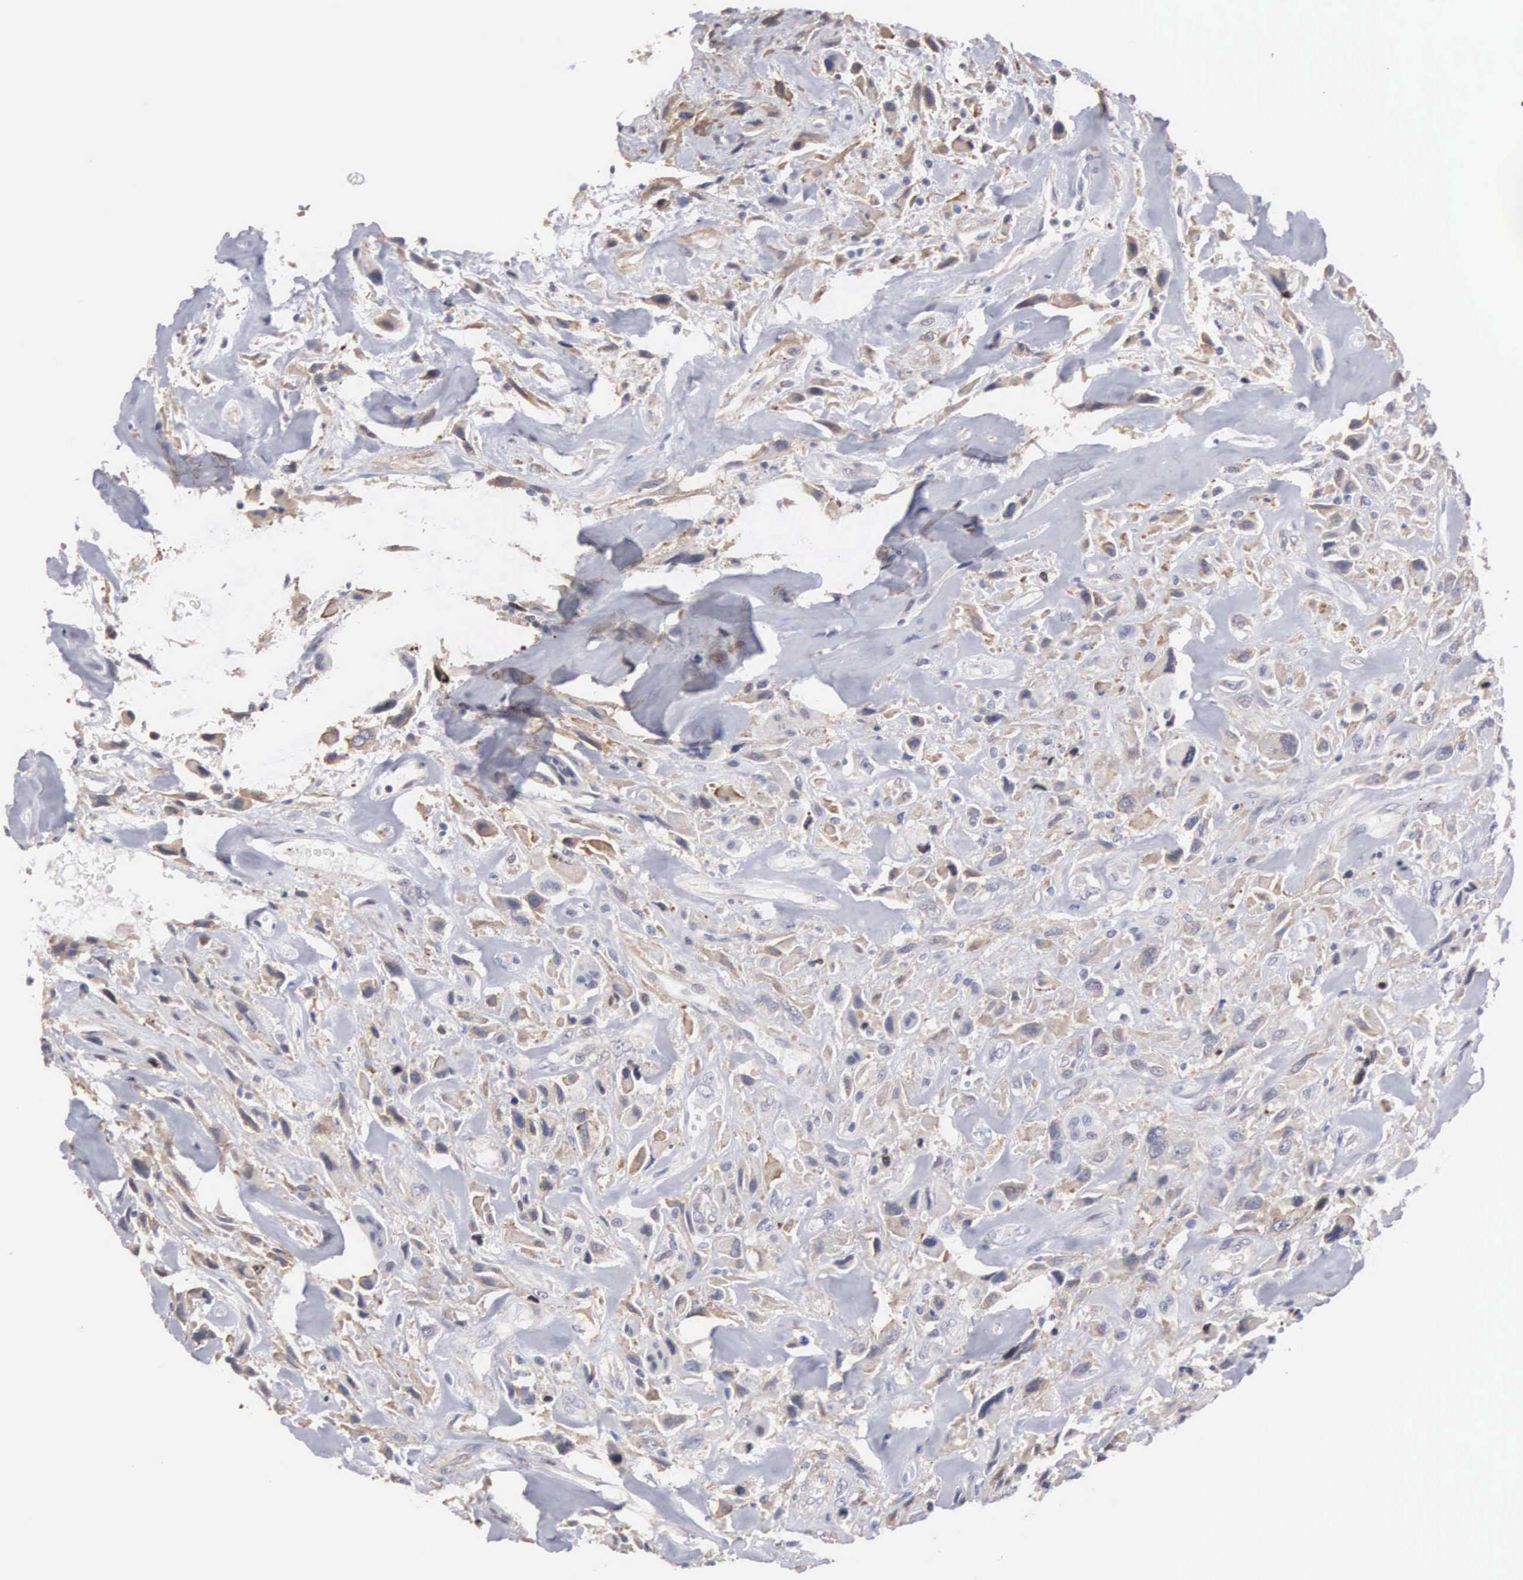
{"staining": {"intensity": "weak", "quantity": "25%-75%", "location": "cytoplasmic/membranous"}, "tissue": "breast cancer", "cell_type": "Tumor cells", "image_type": "cancer", "snomed": [{"axis": "morphology", "description": "Neoplasm, malignant, NOS"}, {"axis": "topography", "description": "Breast"}], "caption": "Protein expression by IHC demonstrates weak cytoplasmic/membranous staining in about 25%-75% of tumor cells in breast malignant neoplasm.", "gene": "ELFN2", "patient": {"sex": "female", "age": 50}}